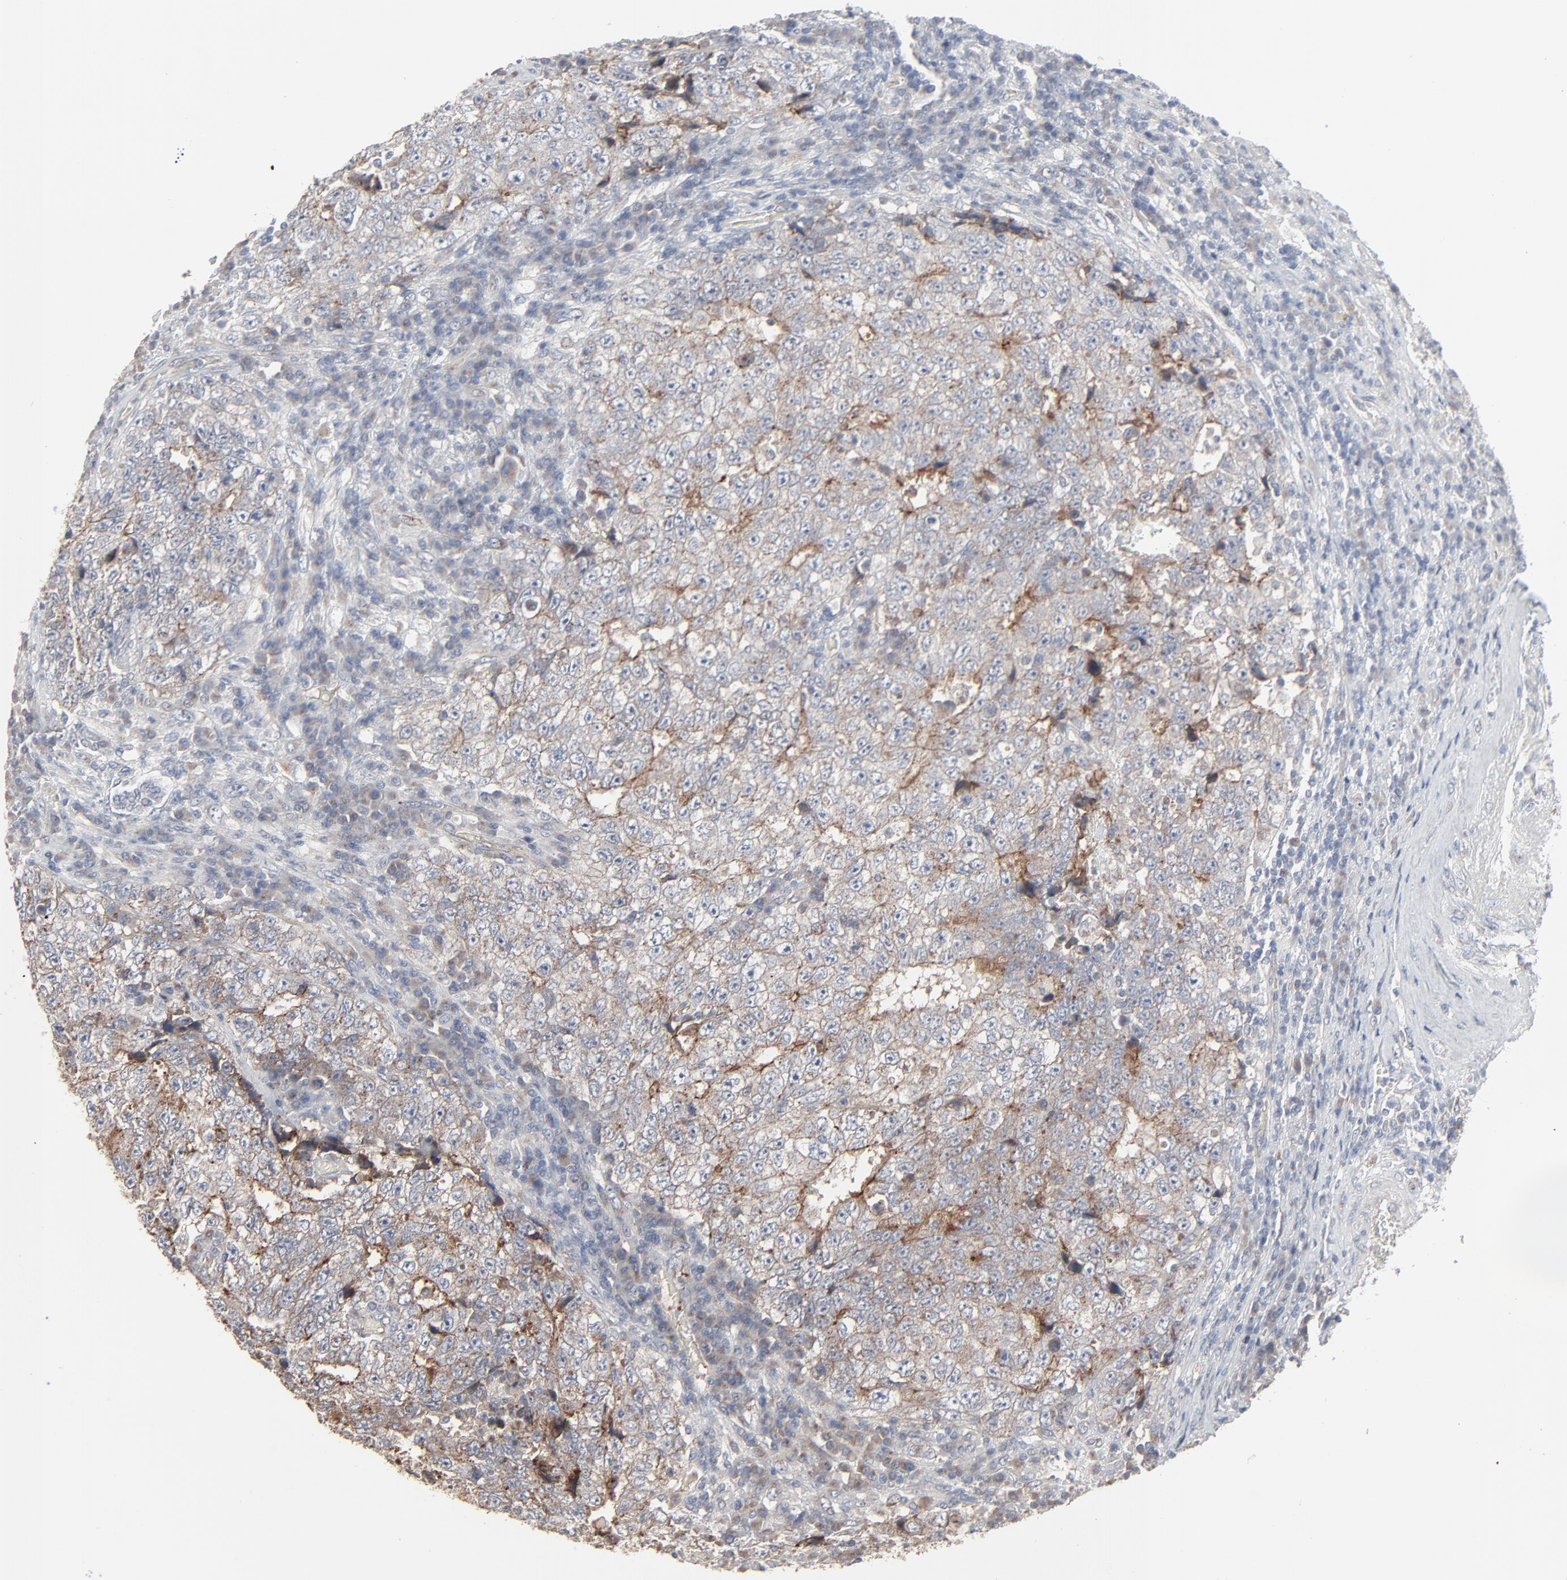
{"staining": {"intensity": "moderate", "quantity": "25%-75%", "location": "cytoplasmic/membranous"}, "tissue": "testis cancer", "cell_type": "Tumor cells", "image_type": "cancer", "snomed": [{"axis": "morphology", "description": "Necrosis, NOS"}, {"axis": "morphology", "description": "Carcinoma, Embryonal, NOS"}, {"axis": "topography", "description": "Testis"}], "caption": "Embryonal carcinoma (testis) stained with a protein marker demonstrates moderate staining in tumor cells.", "gene": "JAM3", "patient": {"sex": "male", "age": 19}}